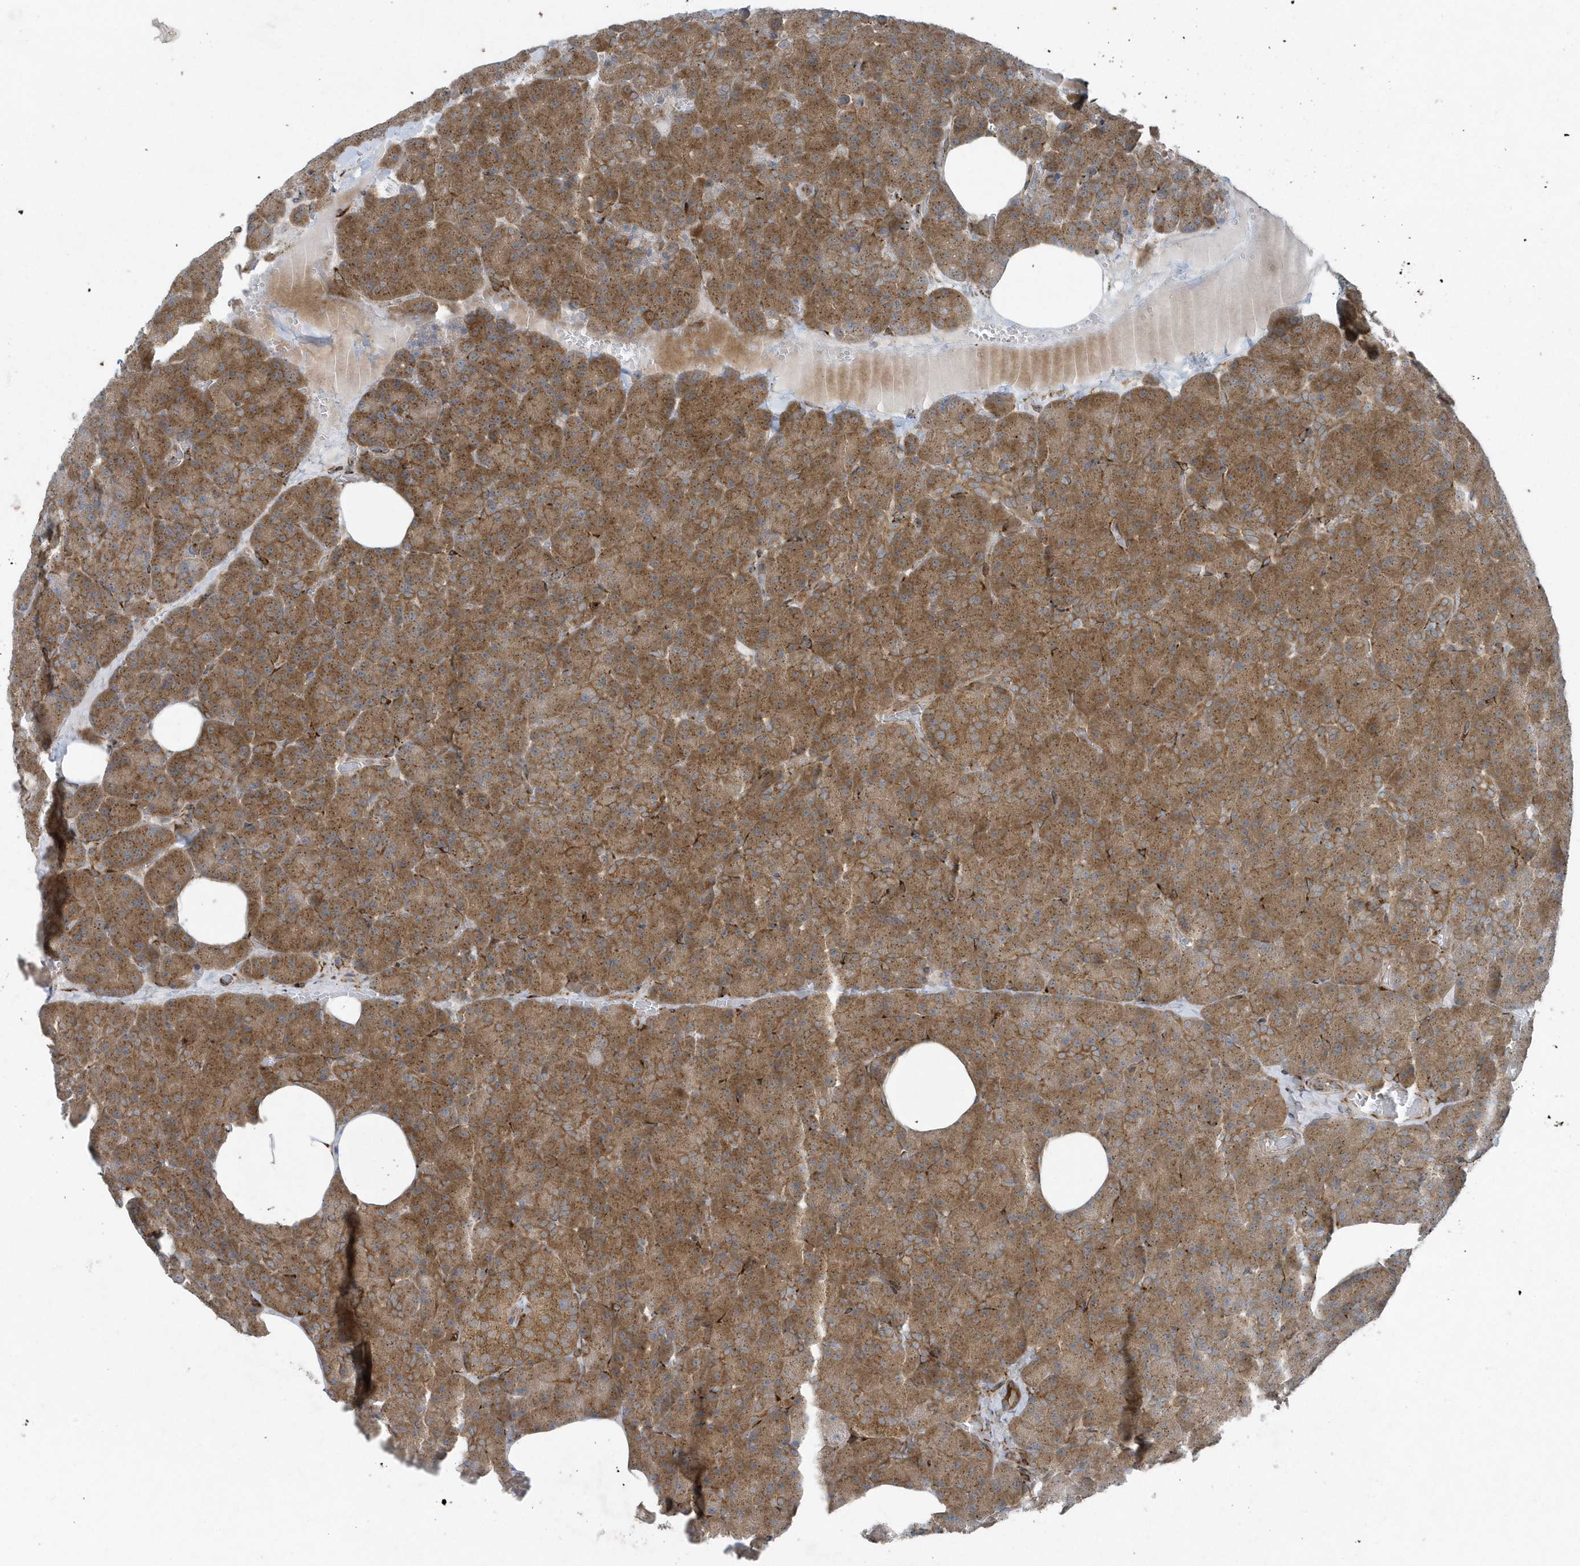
{"staining": {"intensity": "strong", "quantity": ">75%", "location": "cytoplasmic/membranous"}, "tissue": "pancreas", "cell_type": "Exocrine glandular cells", "image_type": "normal", "snomed": [{"axis": "morphology", "description": "Normal tissue, NOS"}, {"axis": "morphology", "description": "Carcinoid, malignant, NOS"}, {"axis": "topography", "description": "Pancreas"}], "caption": "High-magnification brightfield microscopy of benign pancreas stained with DAB (3,3'-diaminobenzidine) (brown) and counterstained with hematoxylin (blue). exocrine glandular cells exhibit strong cytoplasmic/membranous staining is identified in approximately>75% of cells.", "gene": "FAM98A", "patient": {"sex": "female", "age": 35}}